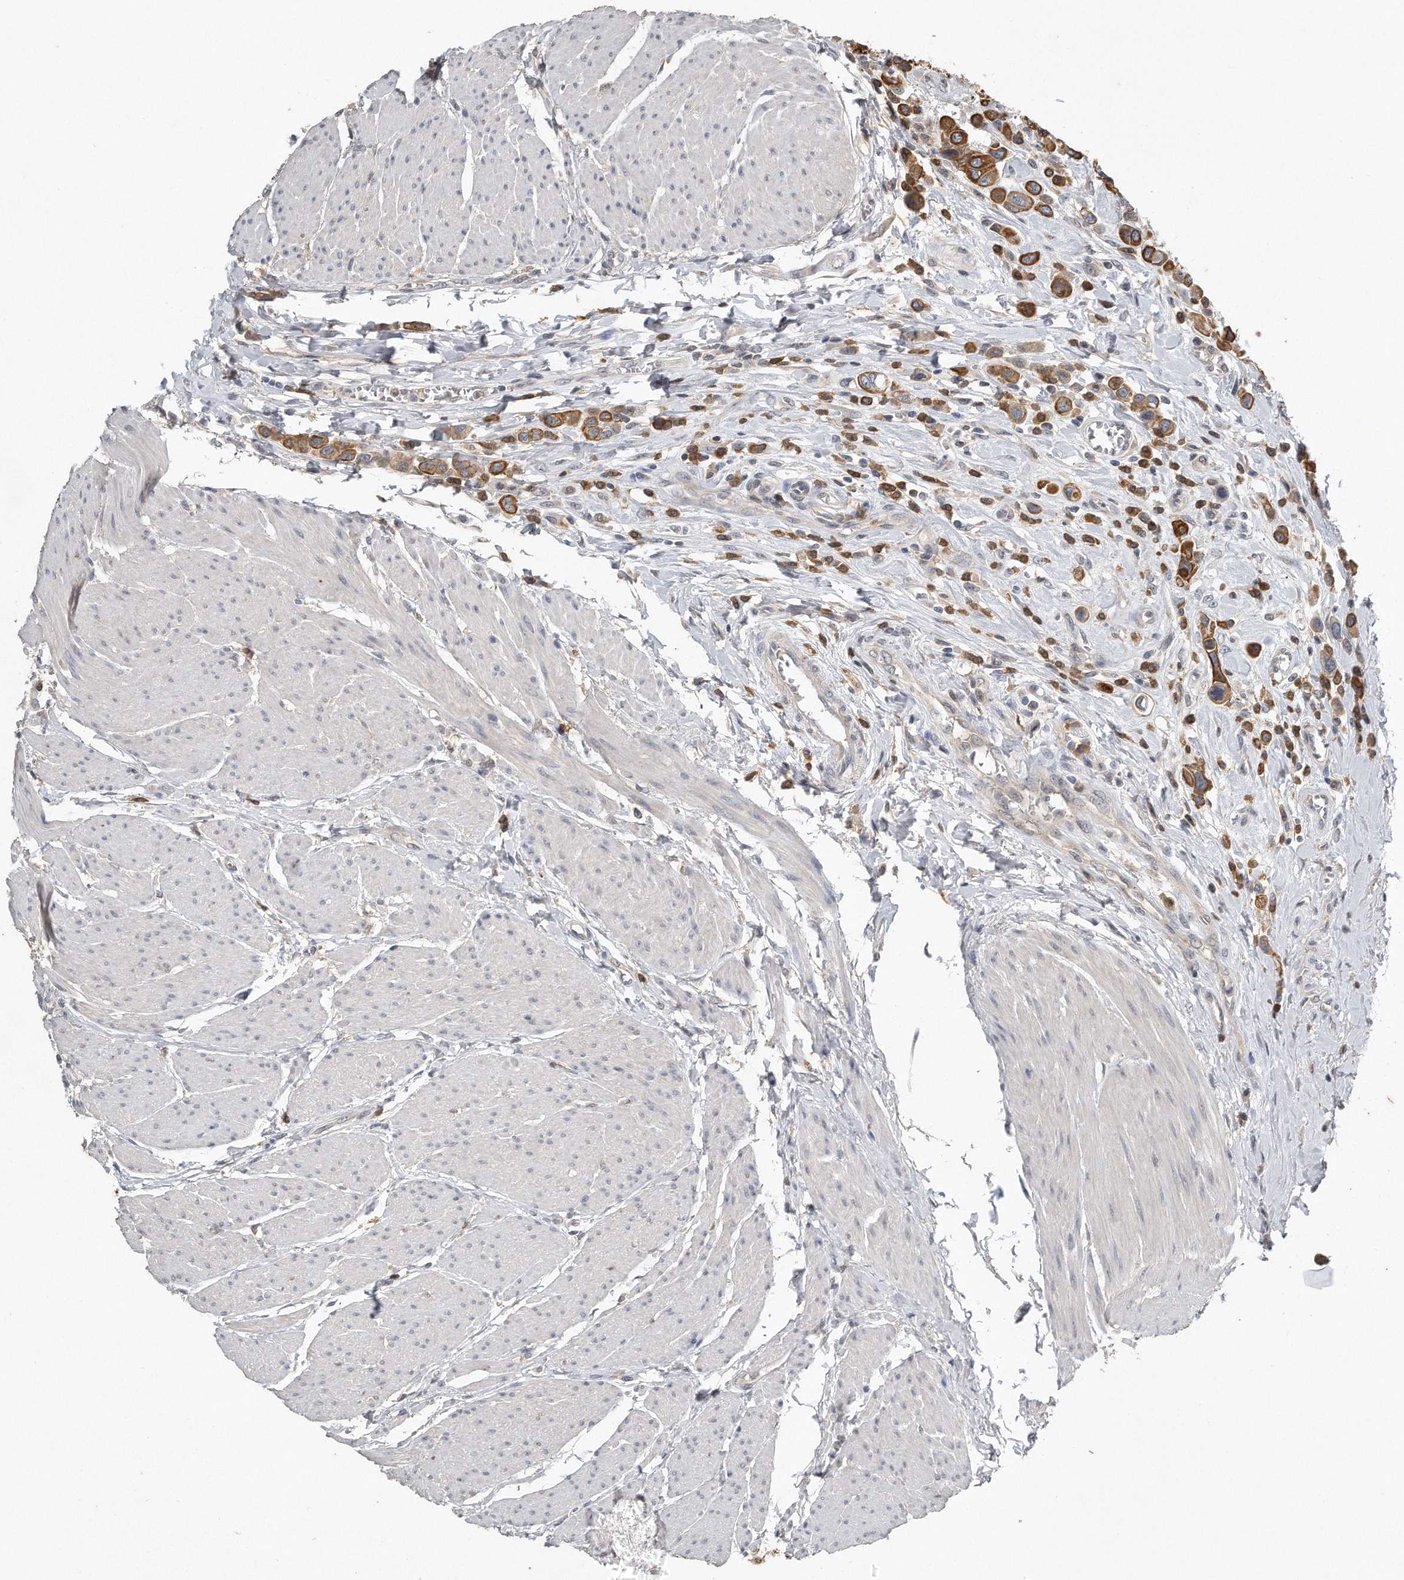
{"staining": {"intensity": "moderate", "quantity": ">75%", "location": "cytoplasmic/membranous"}, "tissue": "urothelial cancer", "cell_type": "Tumor cells", "image_type": "cancer", "snomed": [{"axis": "morphology", "description": "Urothelial carcinoma, High grade"}, {"axis": "topography", "description": "Urinary bladder"}], "caption": "Immunohistochemical staining of human high-grade urothelial carcinoma displays medium levels of moderate cytoplasmic/membranous expression in approximately >75% of tumor cells. The staining was performed using DAB, with brown indicating positive protein expression. Nuclei are stained blue with hematoxylin.", "gene": "CAMK1", "patient": {"sex": "male", "age": 50}}